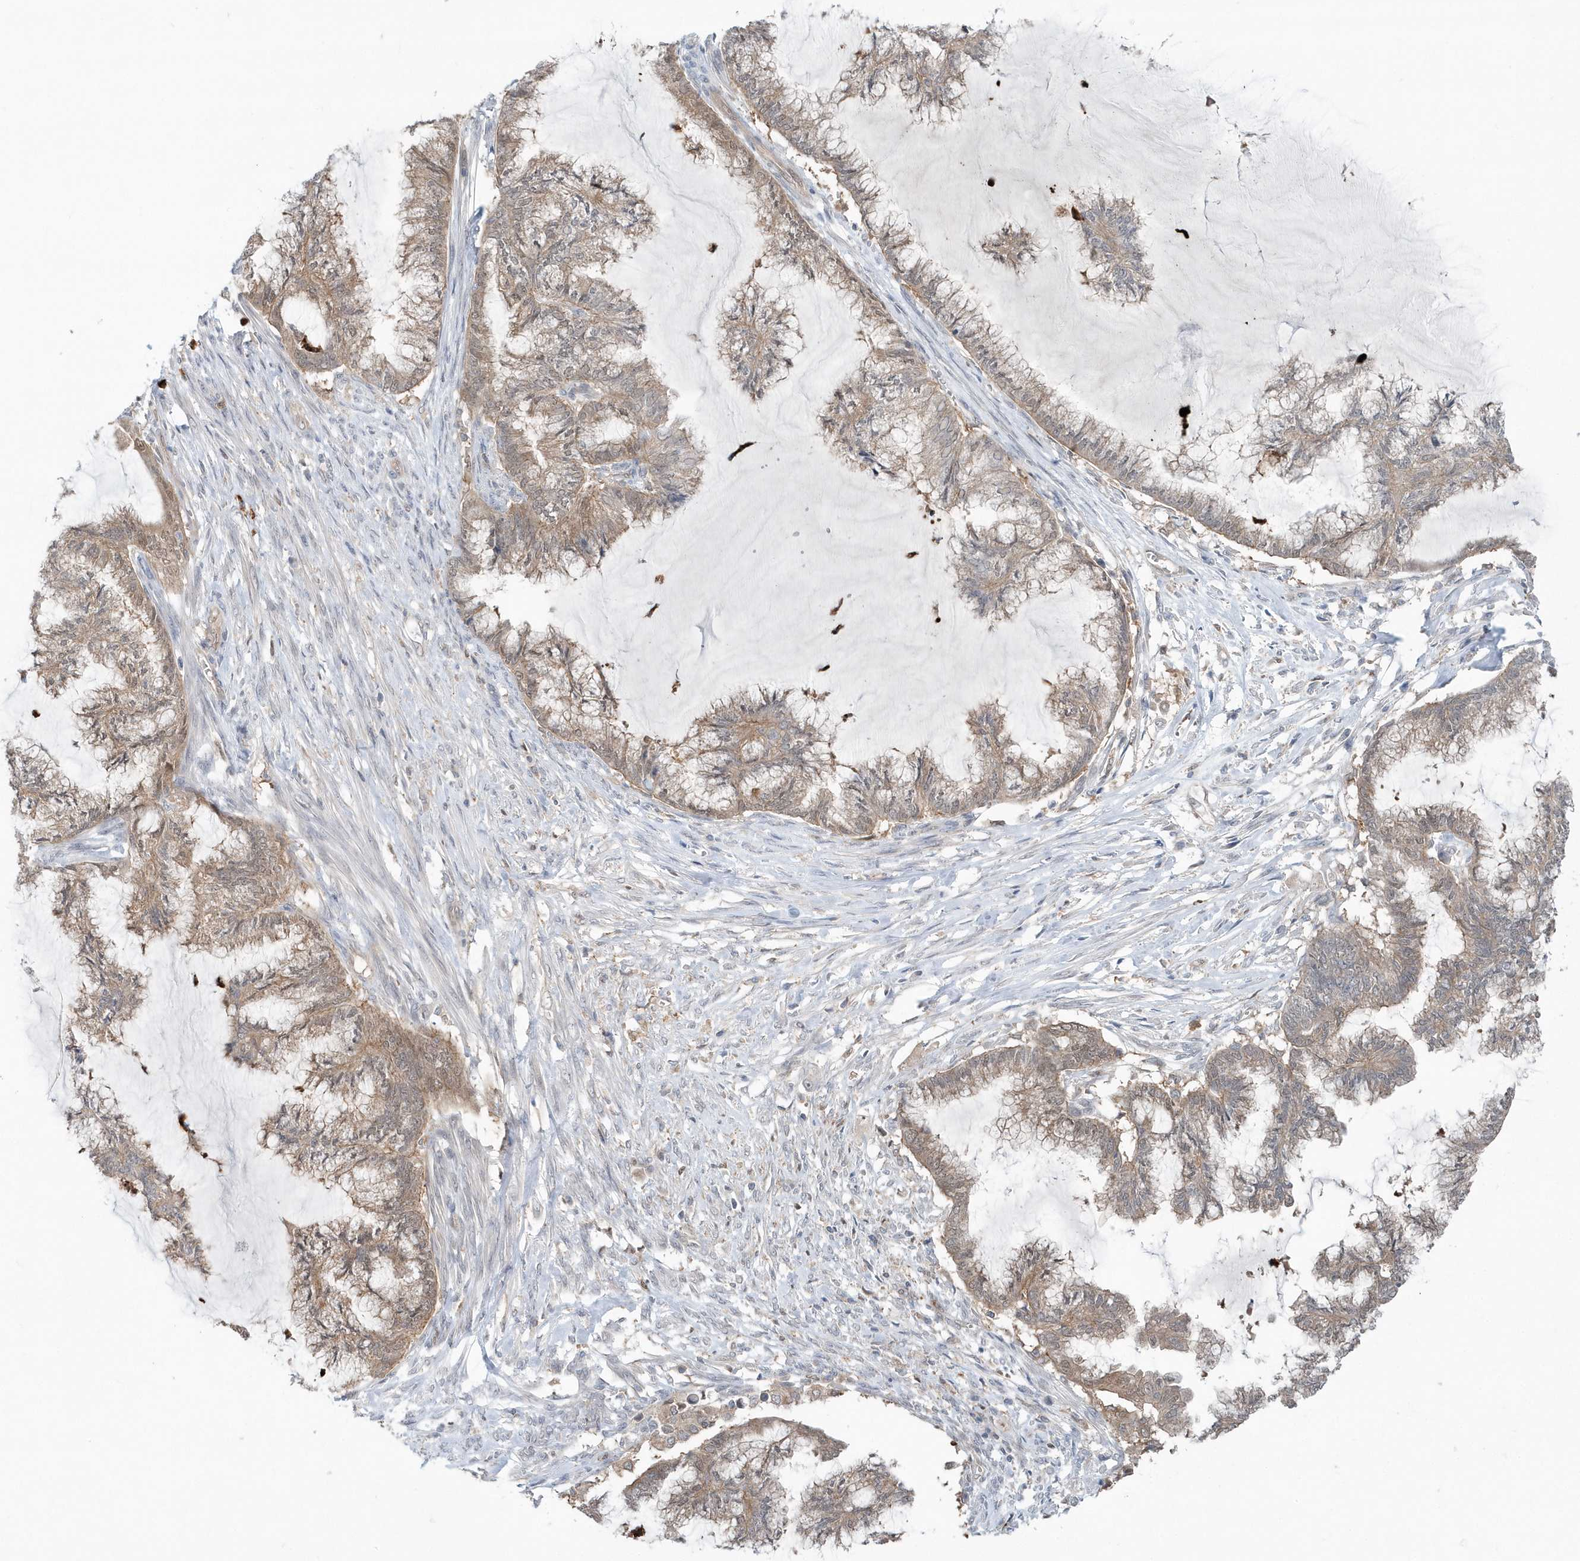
{"staining": {"intensity": "weak", "quantity": ">75%", "location": "cytoplasmic/membranous"}, "tissue": "endometrial cancer", "cell_type": "Tumor cells", "image_type": "cancer", "snomed": [{"axis": "morphology", "description": "Adenocarcinoma, NOS"}, {"axis": "topography", "description": "Endometrium"}], "caption": "Human endometrial adenocarcinoma stained with a protein marker shows weak staining in tumor cells.", "gene": "RNF7", "patient": {"sex": "female", "age": 86}}